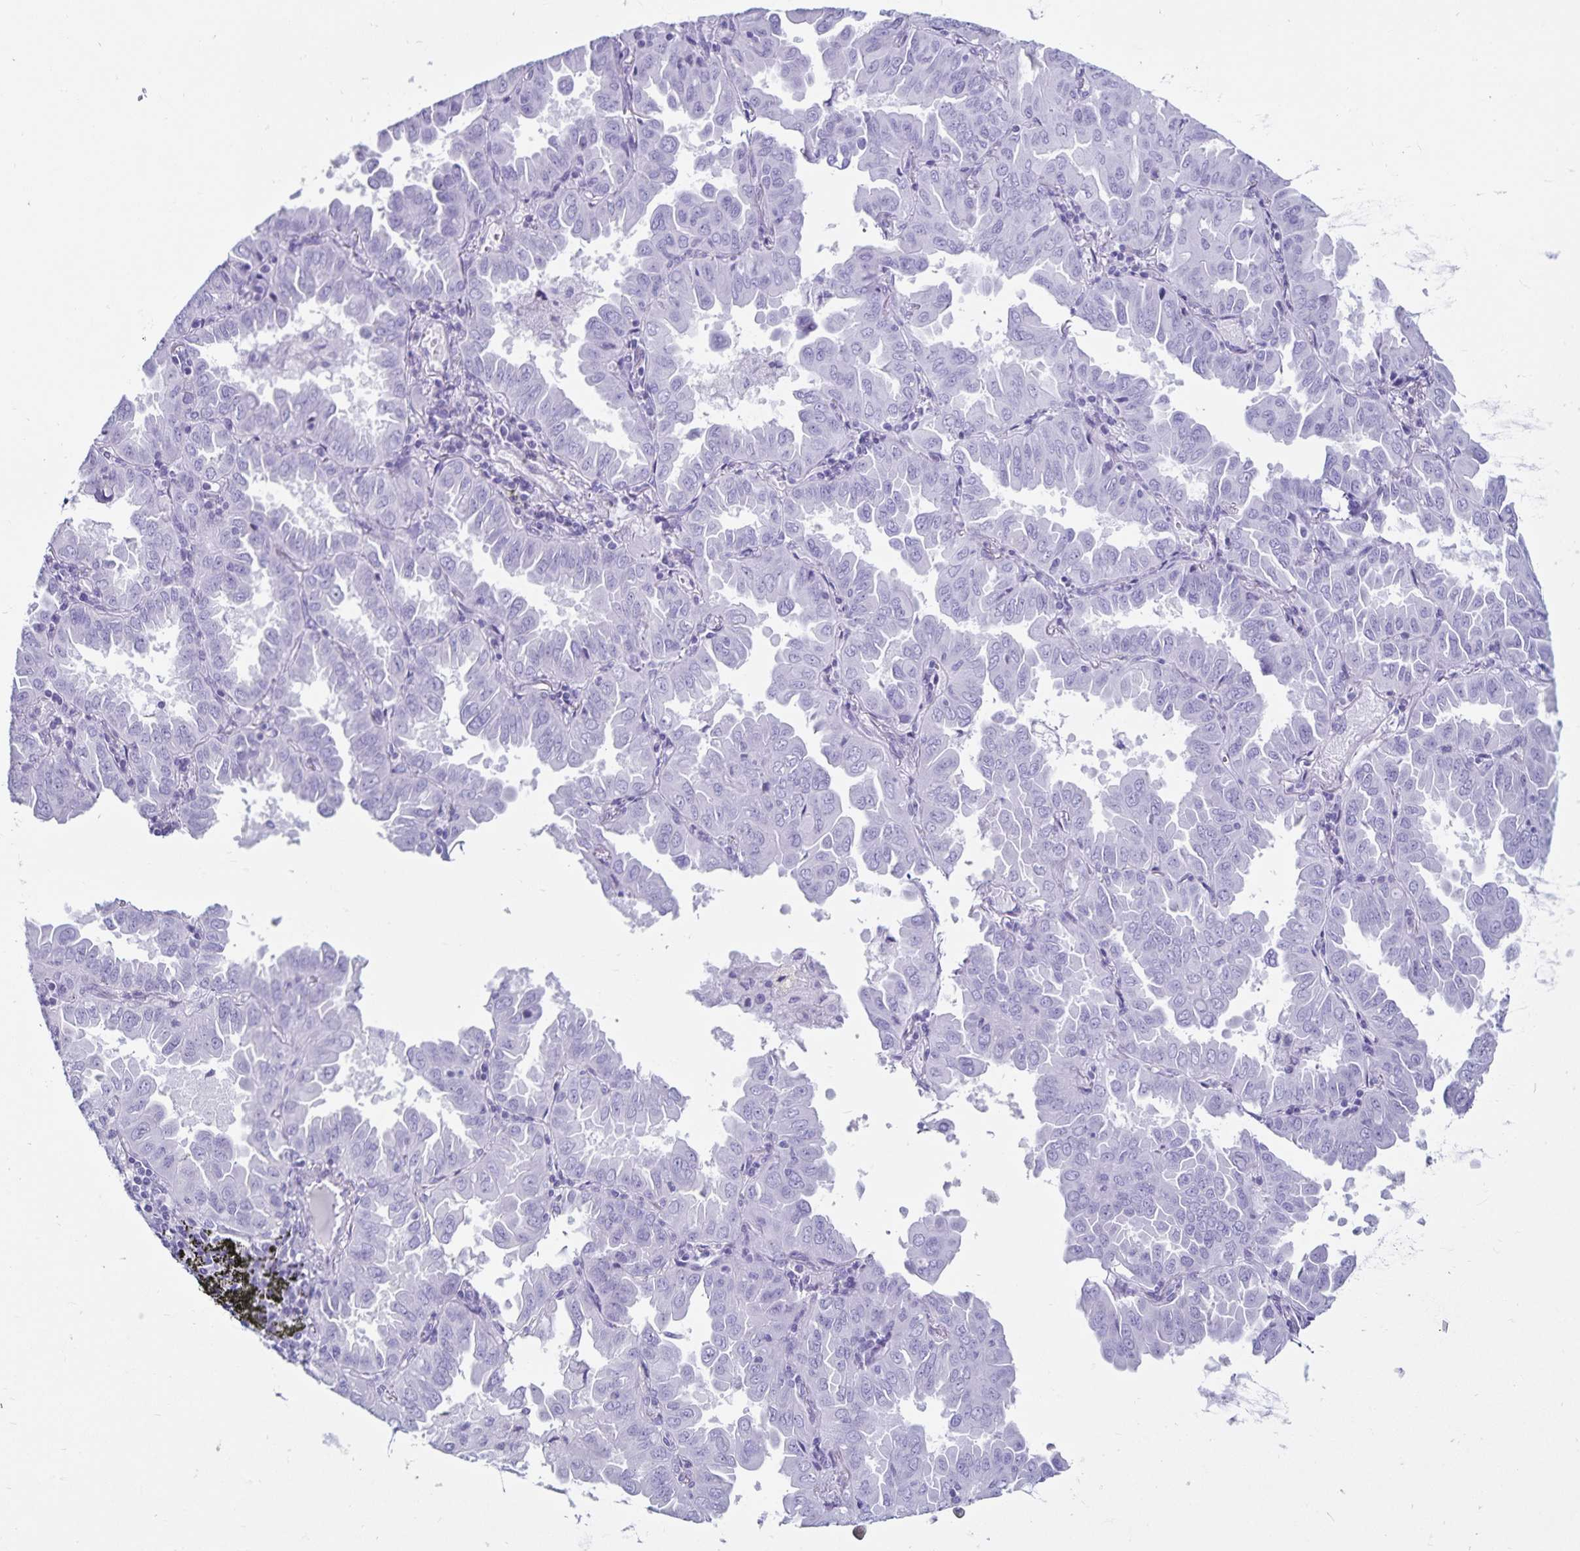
{"staining": {"intensity": "negative", "quantity": "none", "location": "none"}, "tissue": "lung cancer", "cell_type": "Tumor cells", "image_type": "cancer", "snomed": [{"axis": "morphology", "description": "Adenocarcinoma, NOS"}, {"axis": "topography", "description": "Lung"}], "caption": "Immunohistochemistry image of lung cancer stained for a protein (brown), which displays no positivity in tumor cells.", "gene": "GPR137", "patient": {"sex": "male", "age": 64}}